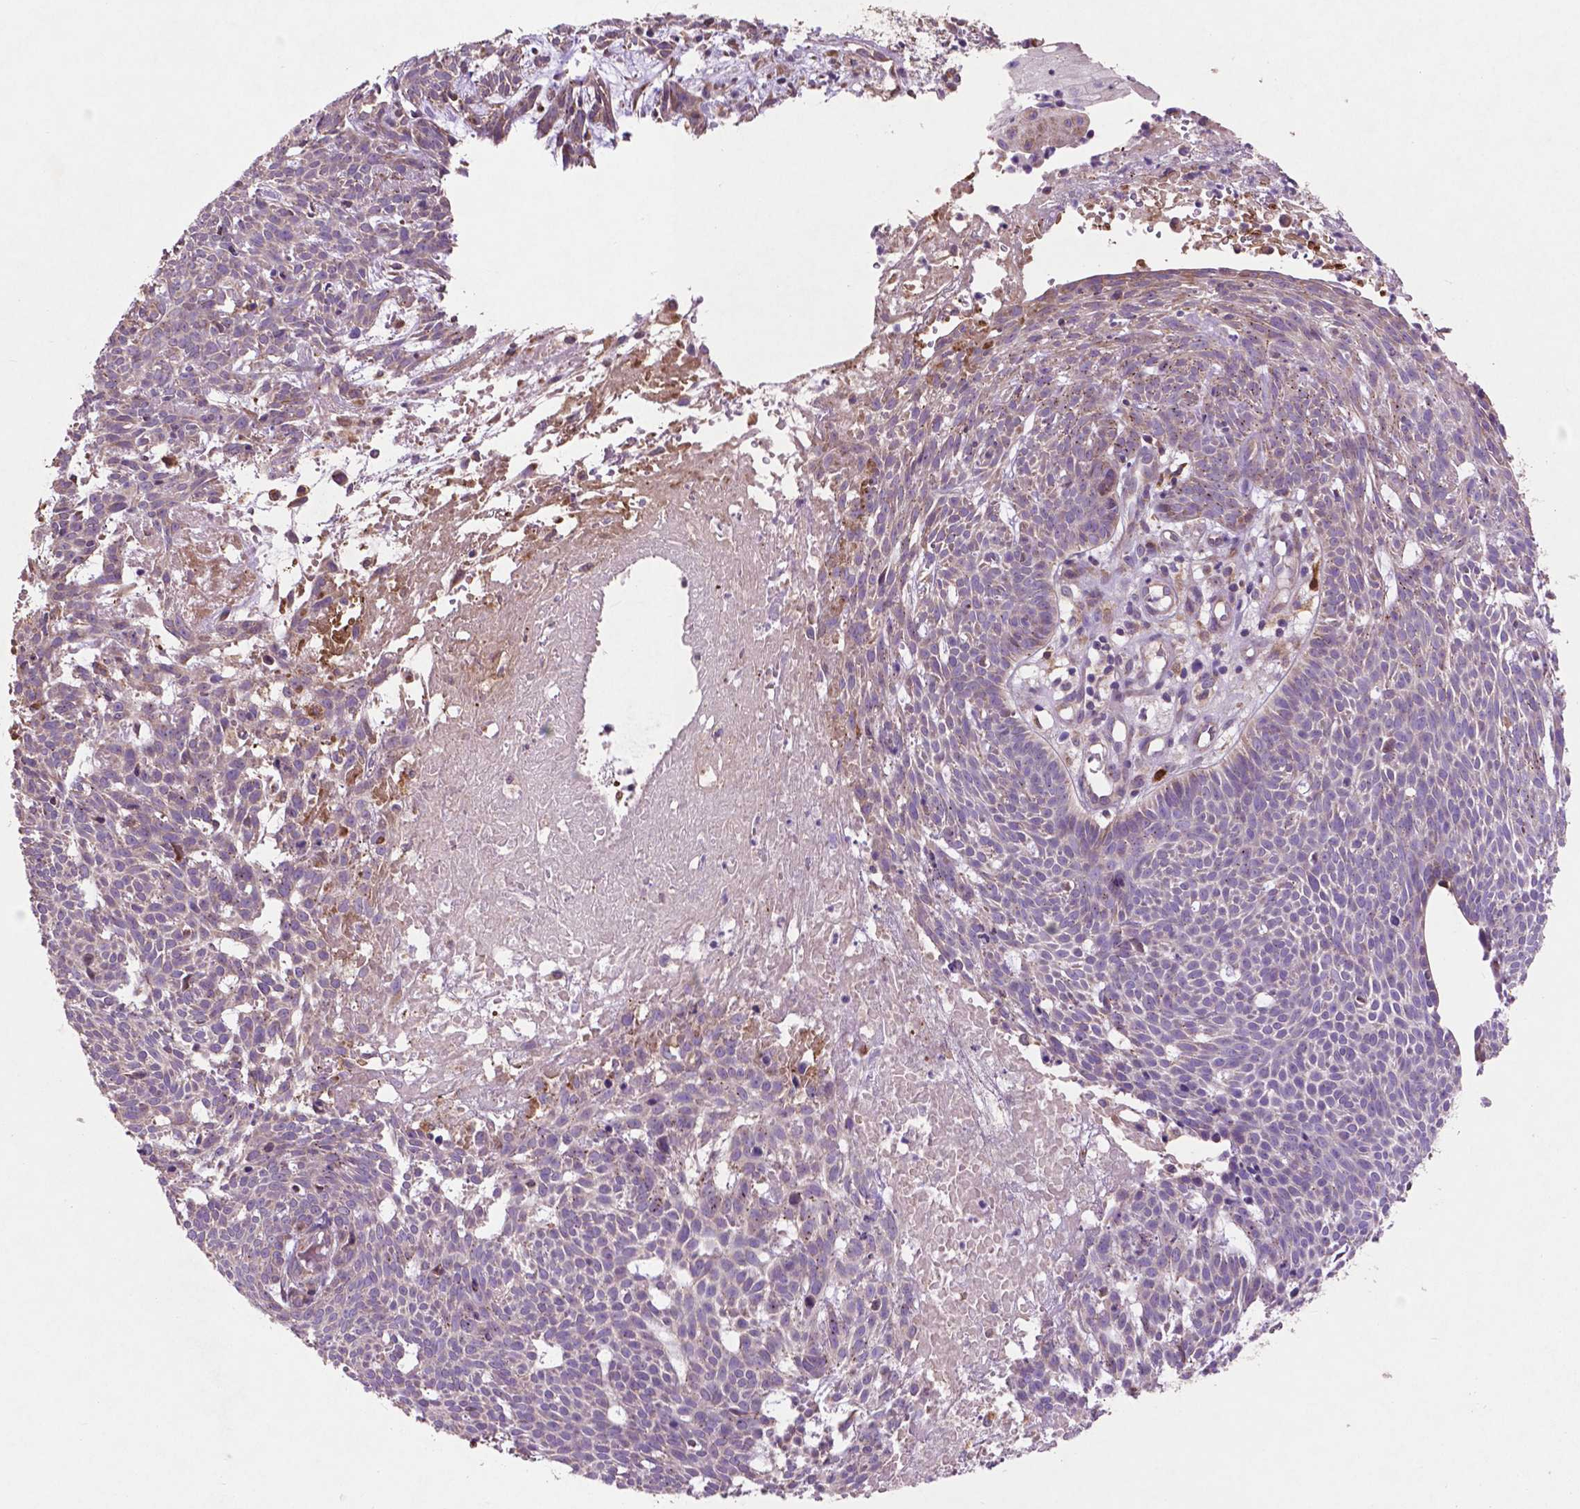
{"staining": {"intensity": "negative", "quantity": "none", "location": "none"}, "tissue": "skin cancer", "cell_type": "Tumor cells", "image_type": "cancer", "snomed": [{"axis": "morphology", "description": "Basal cell carcinoma"}, {"axis": "topography", "description": "Skin"}], "caption": "Tumor cells are negative for brown protein staining in skin cancer.", "gene": "MBTPS1", "patient": {"sex": "male", "age": 59}}